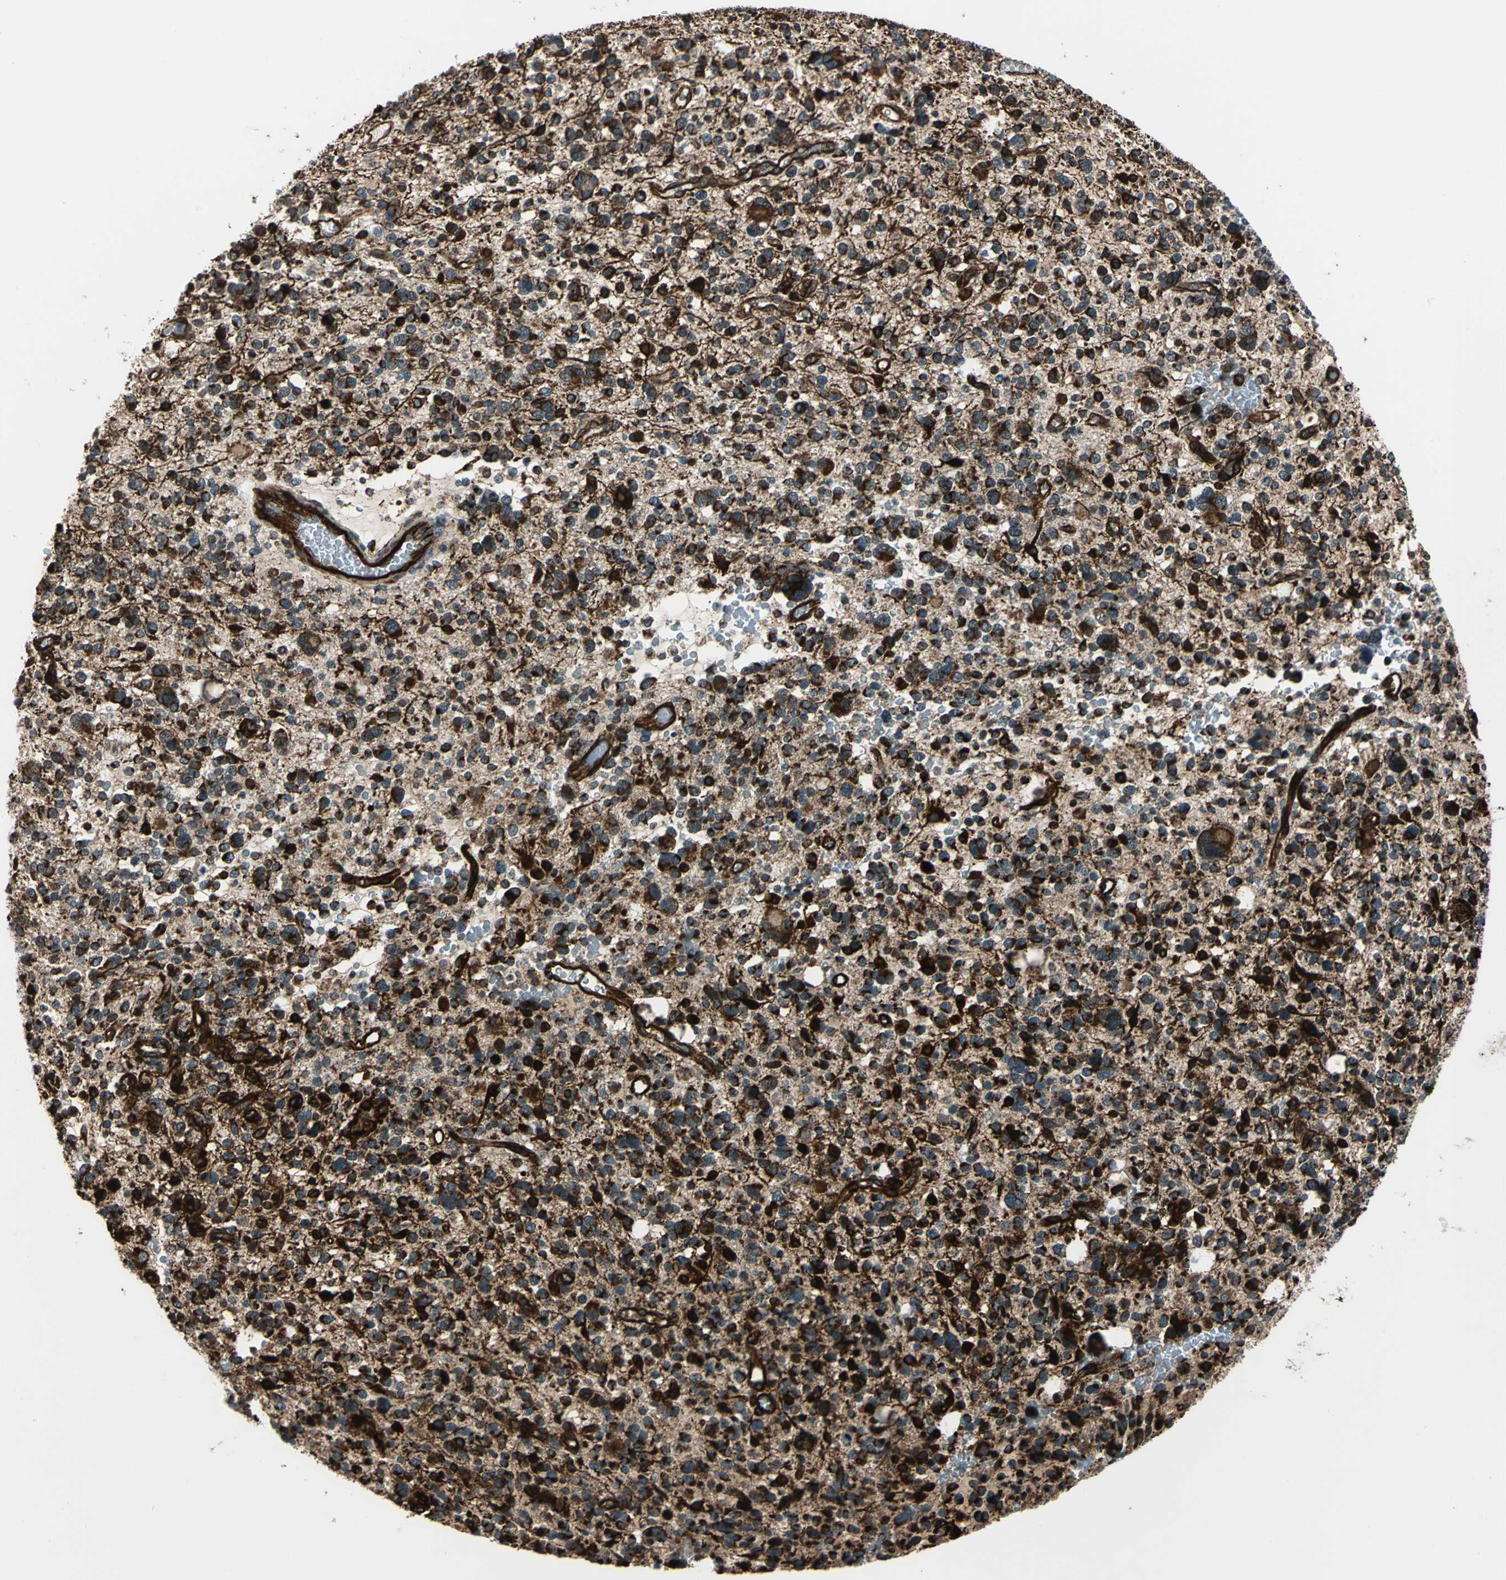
{"staining": {"intensity": "strong", "quantity": ">75%", "location": "cytoplasmic/membranous"}, "tissue": "glioma", "cell_type": "Tumor cells", "image_type": "cancer", "snomed": [{"axis": "morphology", "description": "Glioma, malignant, High grade"}, {"axis": "topography", "description": "Brain"}], "caption": "A micrograph of human high-grade glioma (malignant) stained for a protein shows strong cytoplasmic/membranous brown staining in tumor cells.", "gene": "EXD2", "patient": {"sex": "male", "age": 48}}